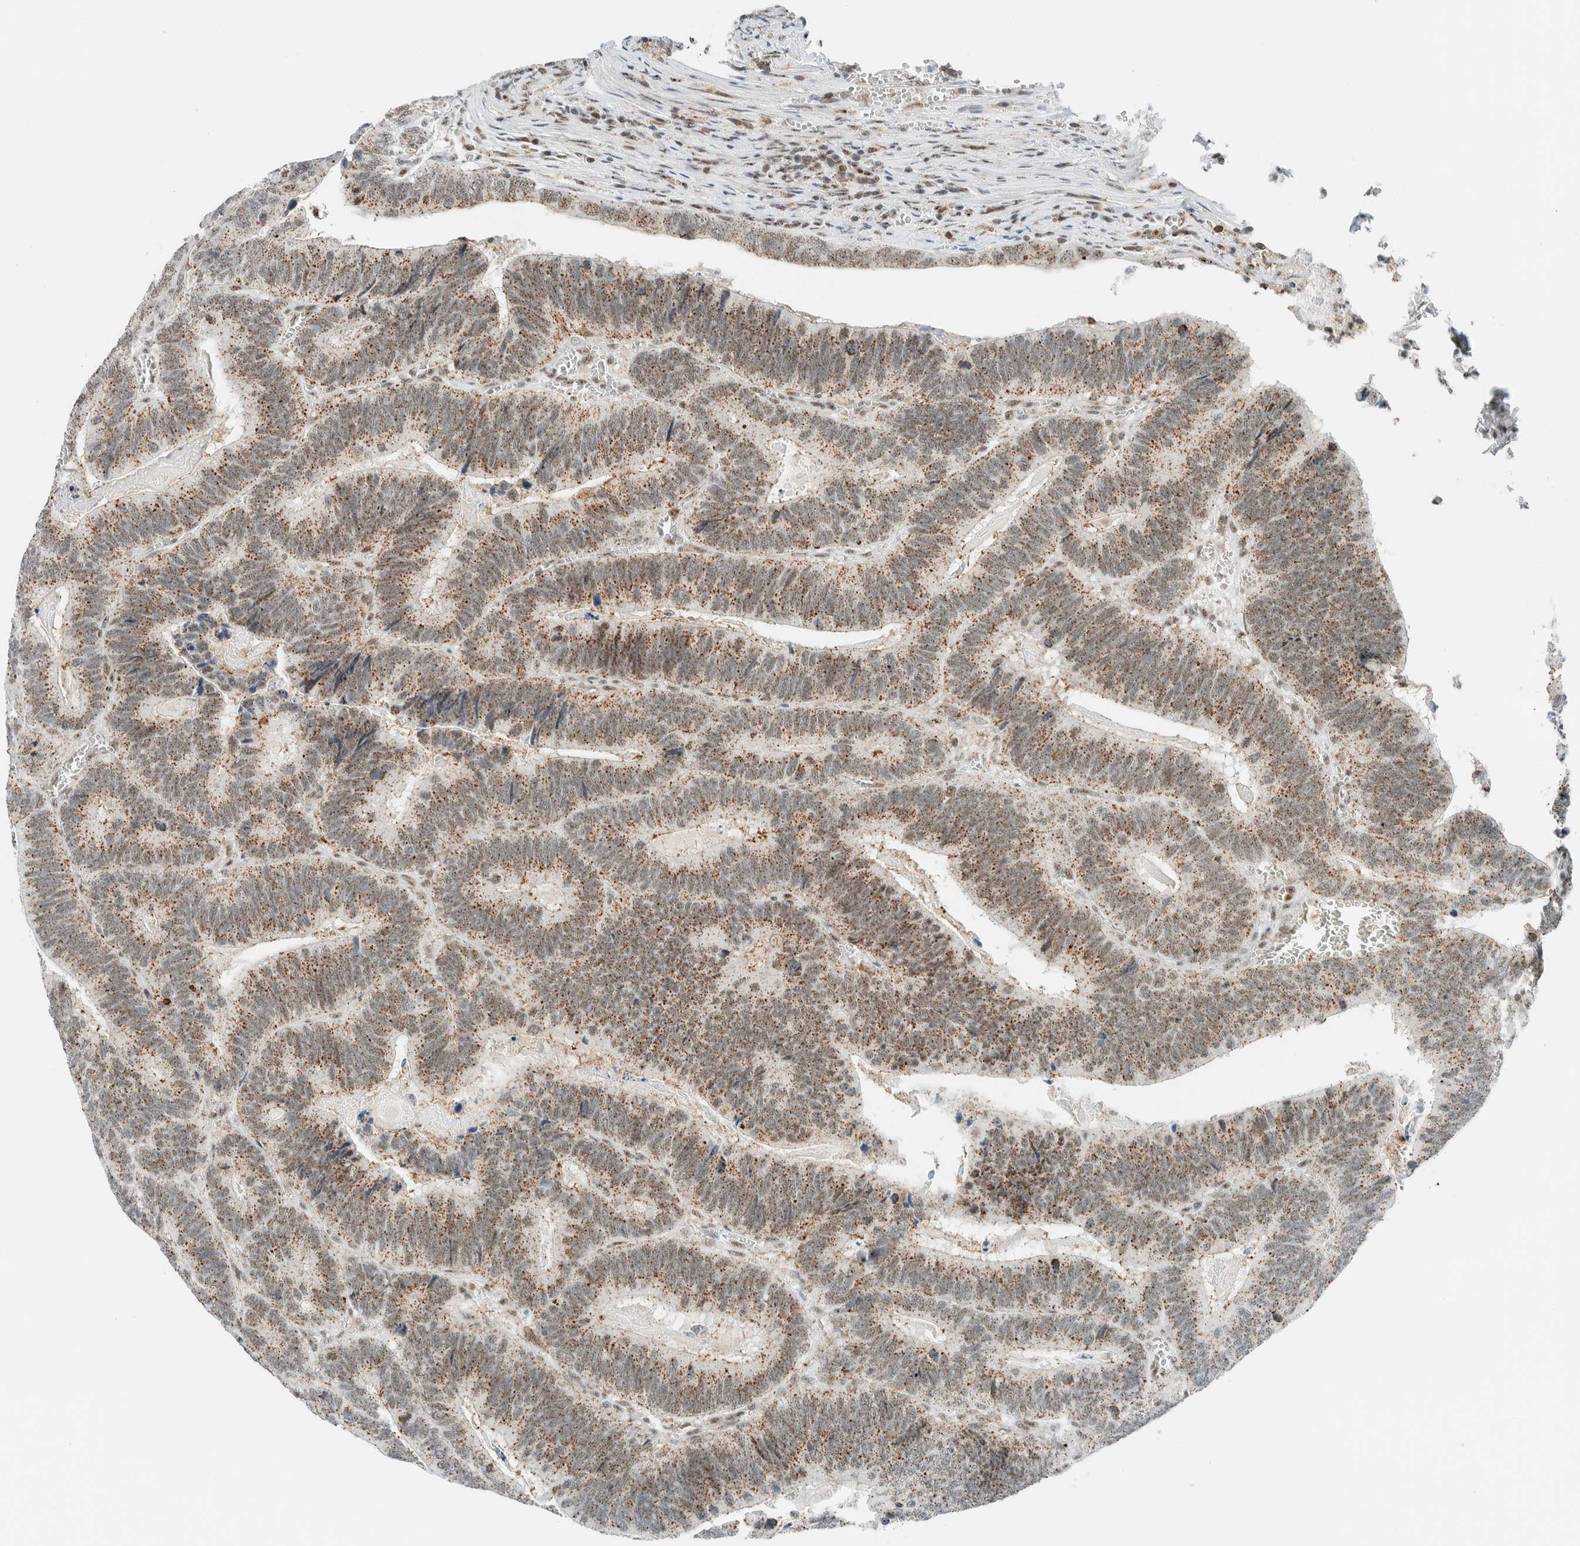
{"staining": {"intensity": "moderate", "quantity": ">75%", "location": "cytoplasmic/membranous"}, "tissue": "colorectal cancer", "cell_type": "Tumor cells", "image_type": "cancer", "snomed": [{"axis": "morphology", "description": "Inflammation, NOS"}, {"axis": "morphology", "description": "Adenocarcinoma, NOS"}, {"axis": "topography", "description": "Colon"}], "caption": "Moderate cytoplasmic/membranous staining is present in about >75% of tumor cells in colorectal cancer (adenocarcinoma).", "gene": "CYSRT1", "patient": {"sex": "male", "age": 72}}